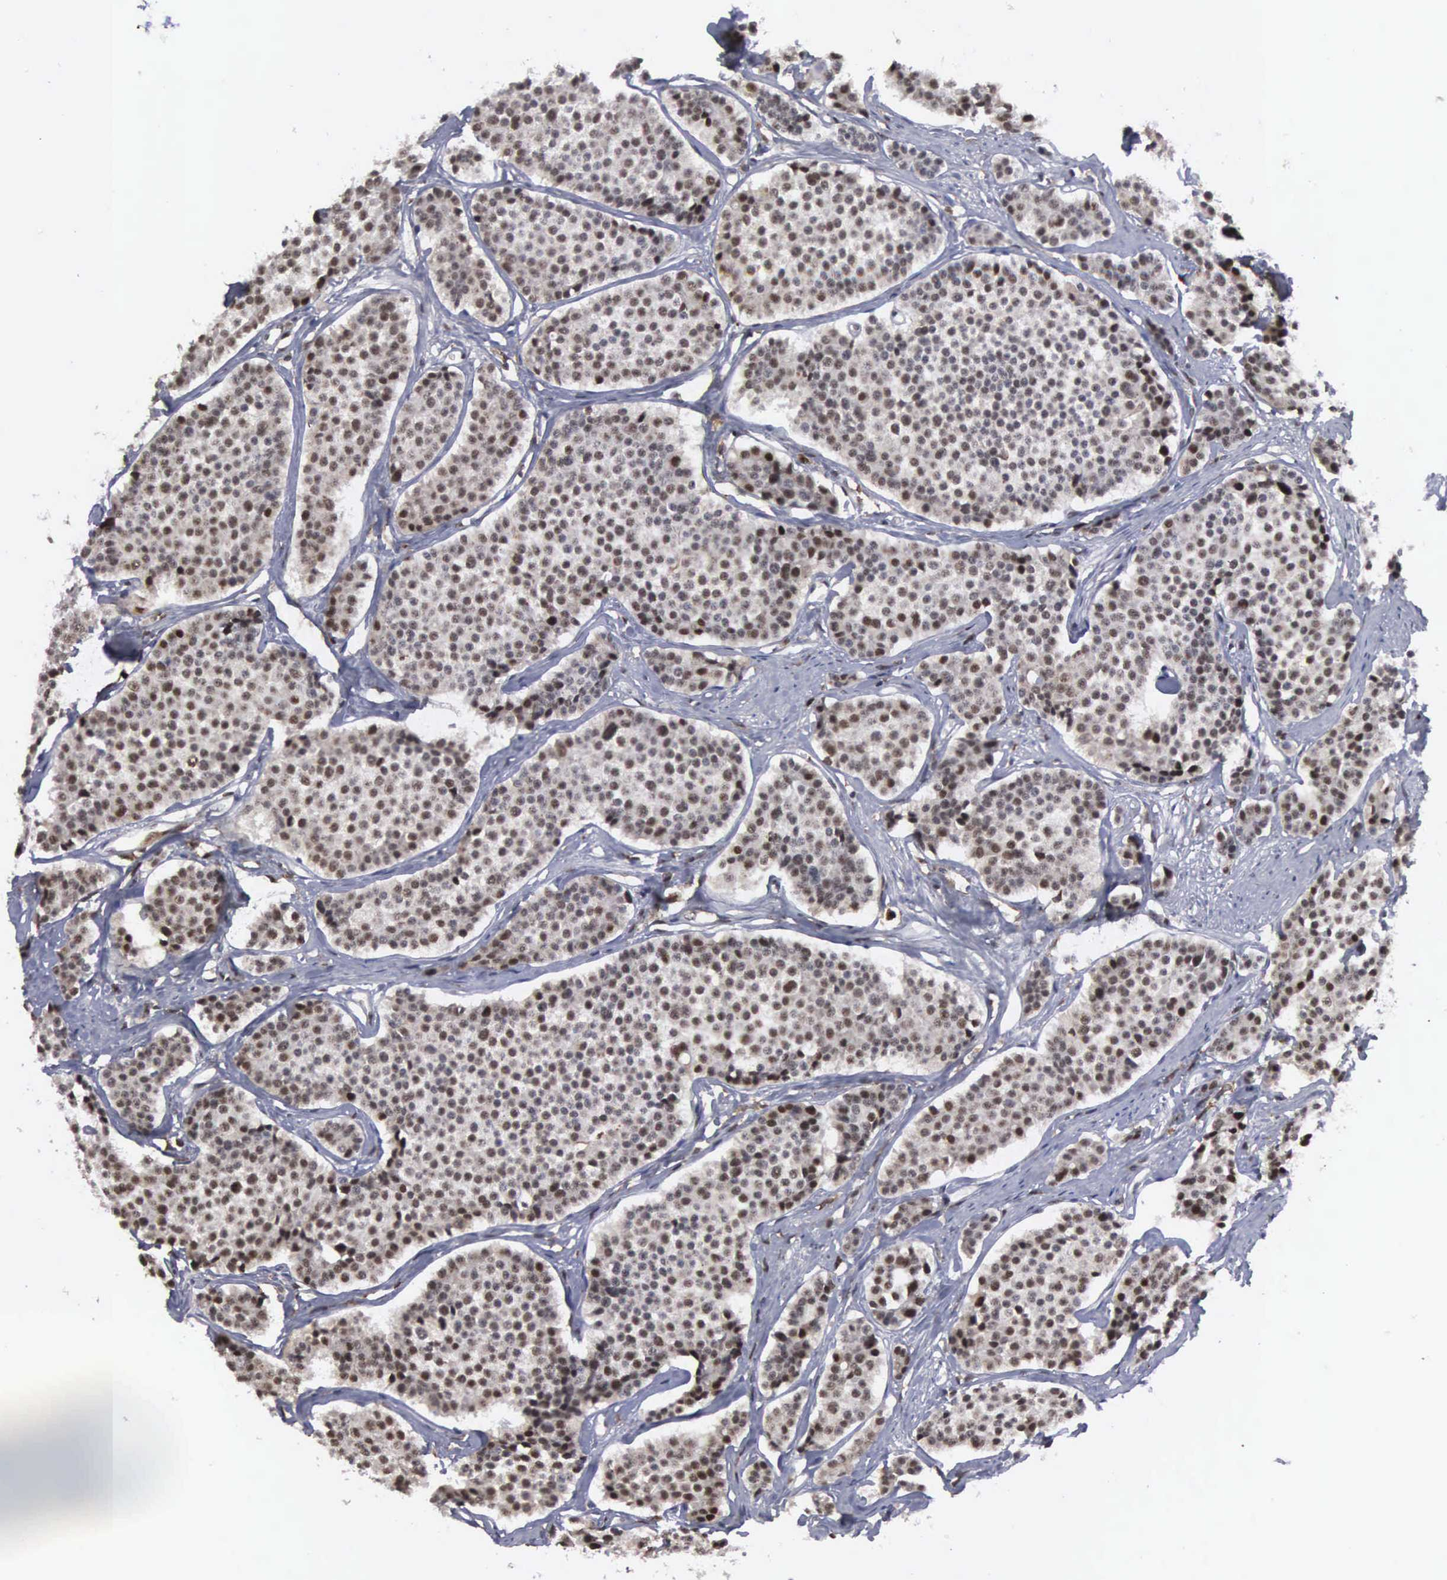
{"staining": {"intensity": "moderate", "quantity": "25%-75%", "location": "nuclear"}, "tissue": "carcinoid", "cell_type": "Tumor cells", "image_type": "cancer", "snomed": [{"axis": "morphology", "description": "Carcinoid, malignant, NOS"}, {"axis": "topography", "description": "Small intestine"}], "caption": "A photomicrograph of carcinoid stained for a protein exhibits moderate nuclear brown staining in tumor cells.", "gene": "TRMT5", "patient": {"sex": "male", "age": 60}}